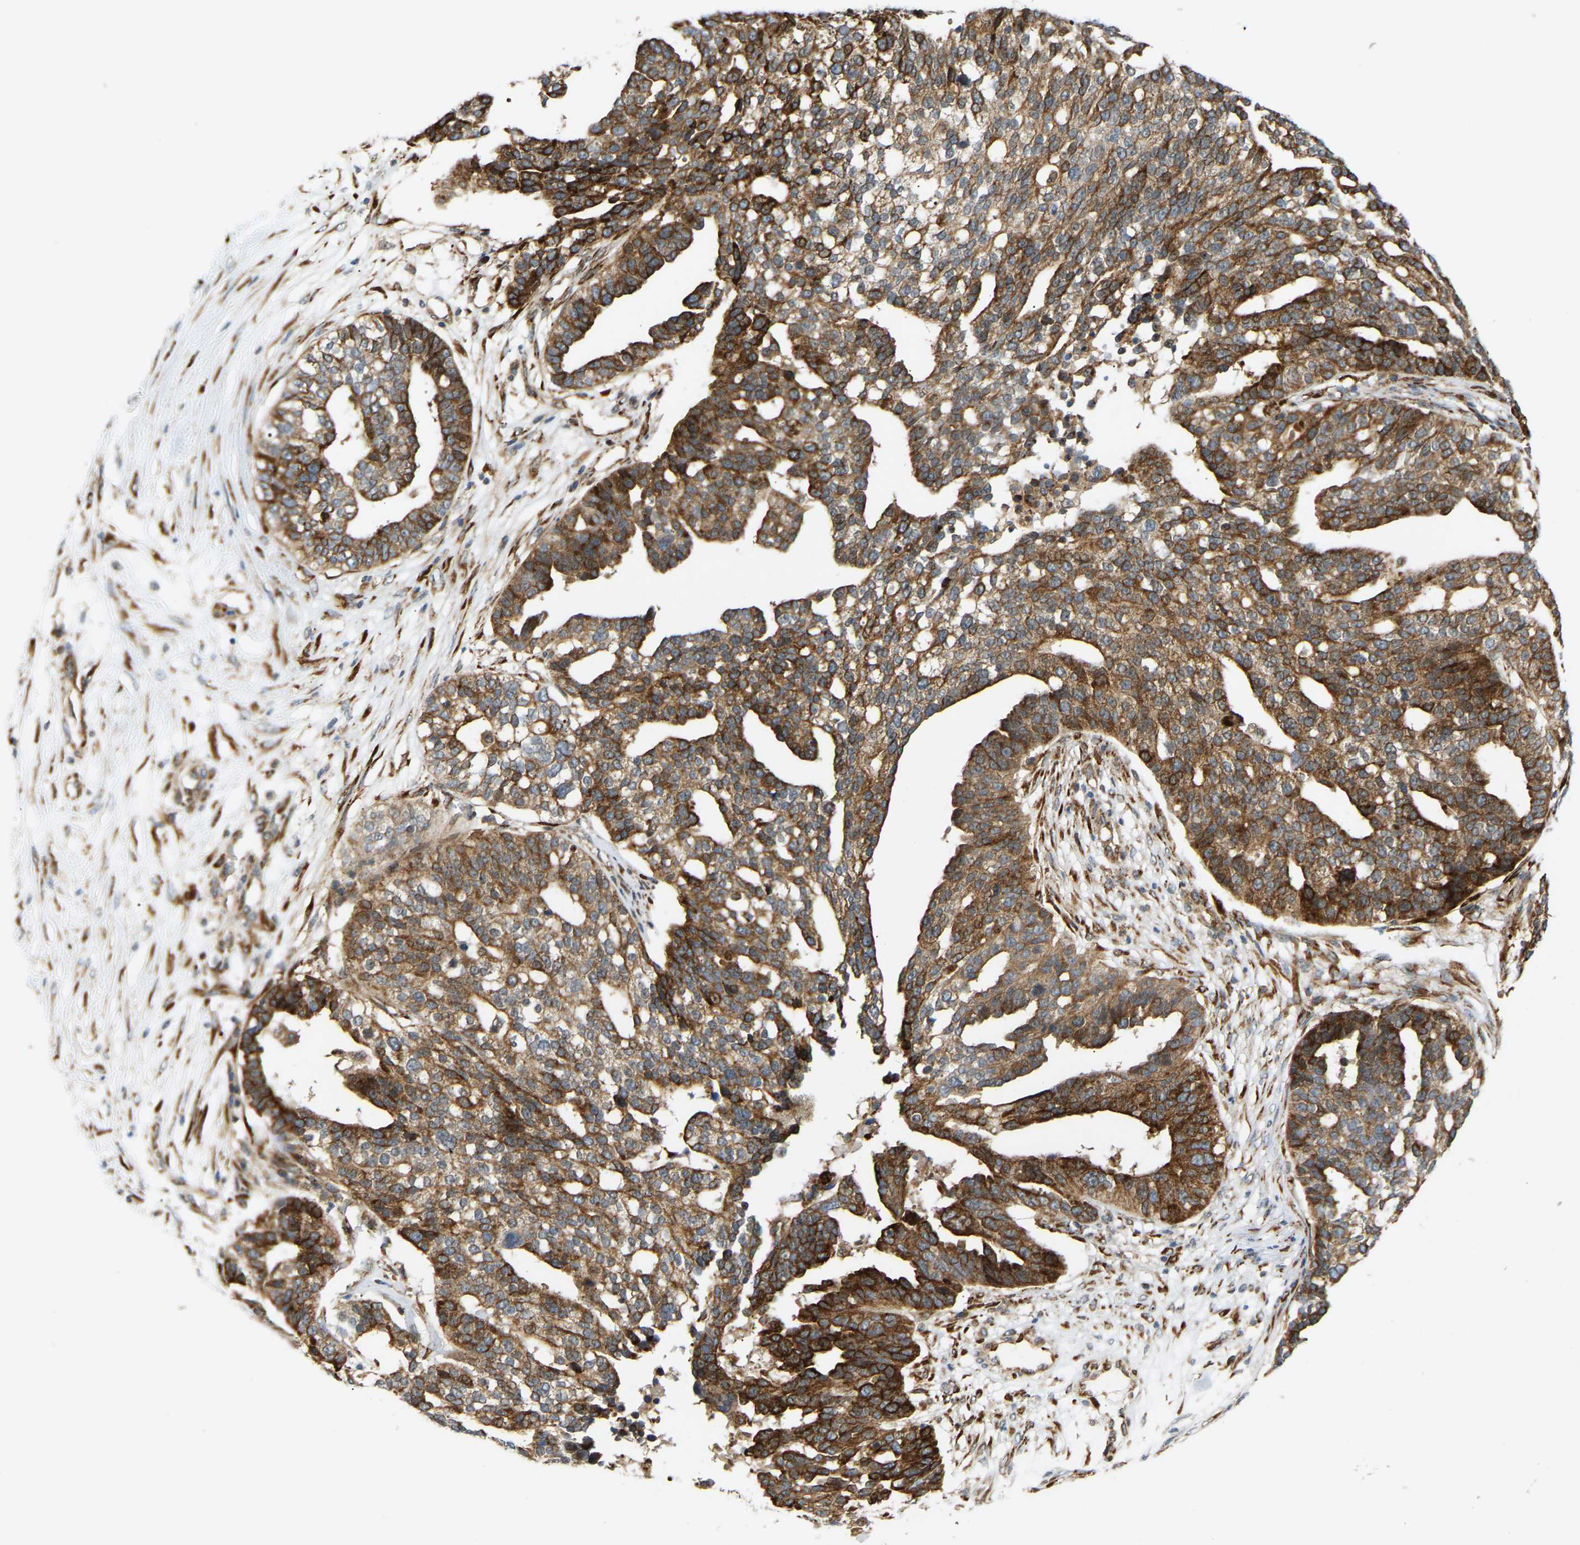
{"staining": {"intensity": "strong", "quantity": ">75%", "location": "cytoplasmic/membranous"}, "tissue": "ovarian cancer", "cell_type": "Tumor cells", "image_type": "cancer", "snomed": [{"axis": "morphology", "description": "Cystadenocarcinoma, serous, NOS"}, {"axis": "topography", "description": "Ovary"}], "caption": "Immunohistochemistry histopathology image of ovarian cancer stained for a protein (brown), which exhibits high levels of strong cytoplasmic/membranous positivity in about >75% of tumor cells.", "gene": "PLCG2", "patient": {"sex": "female", "age": 59}}